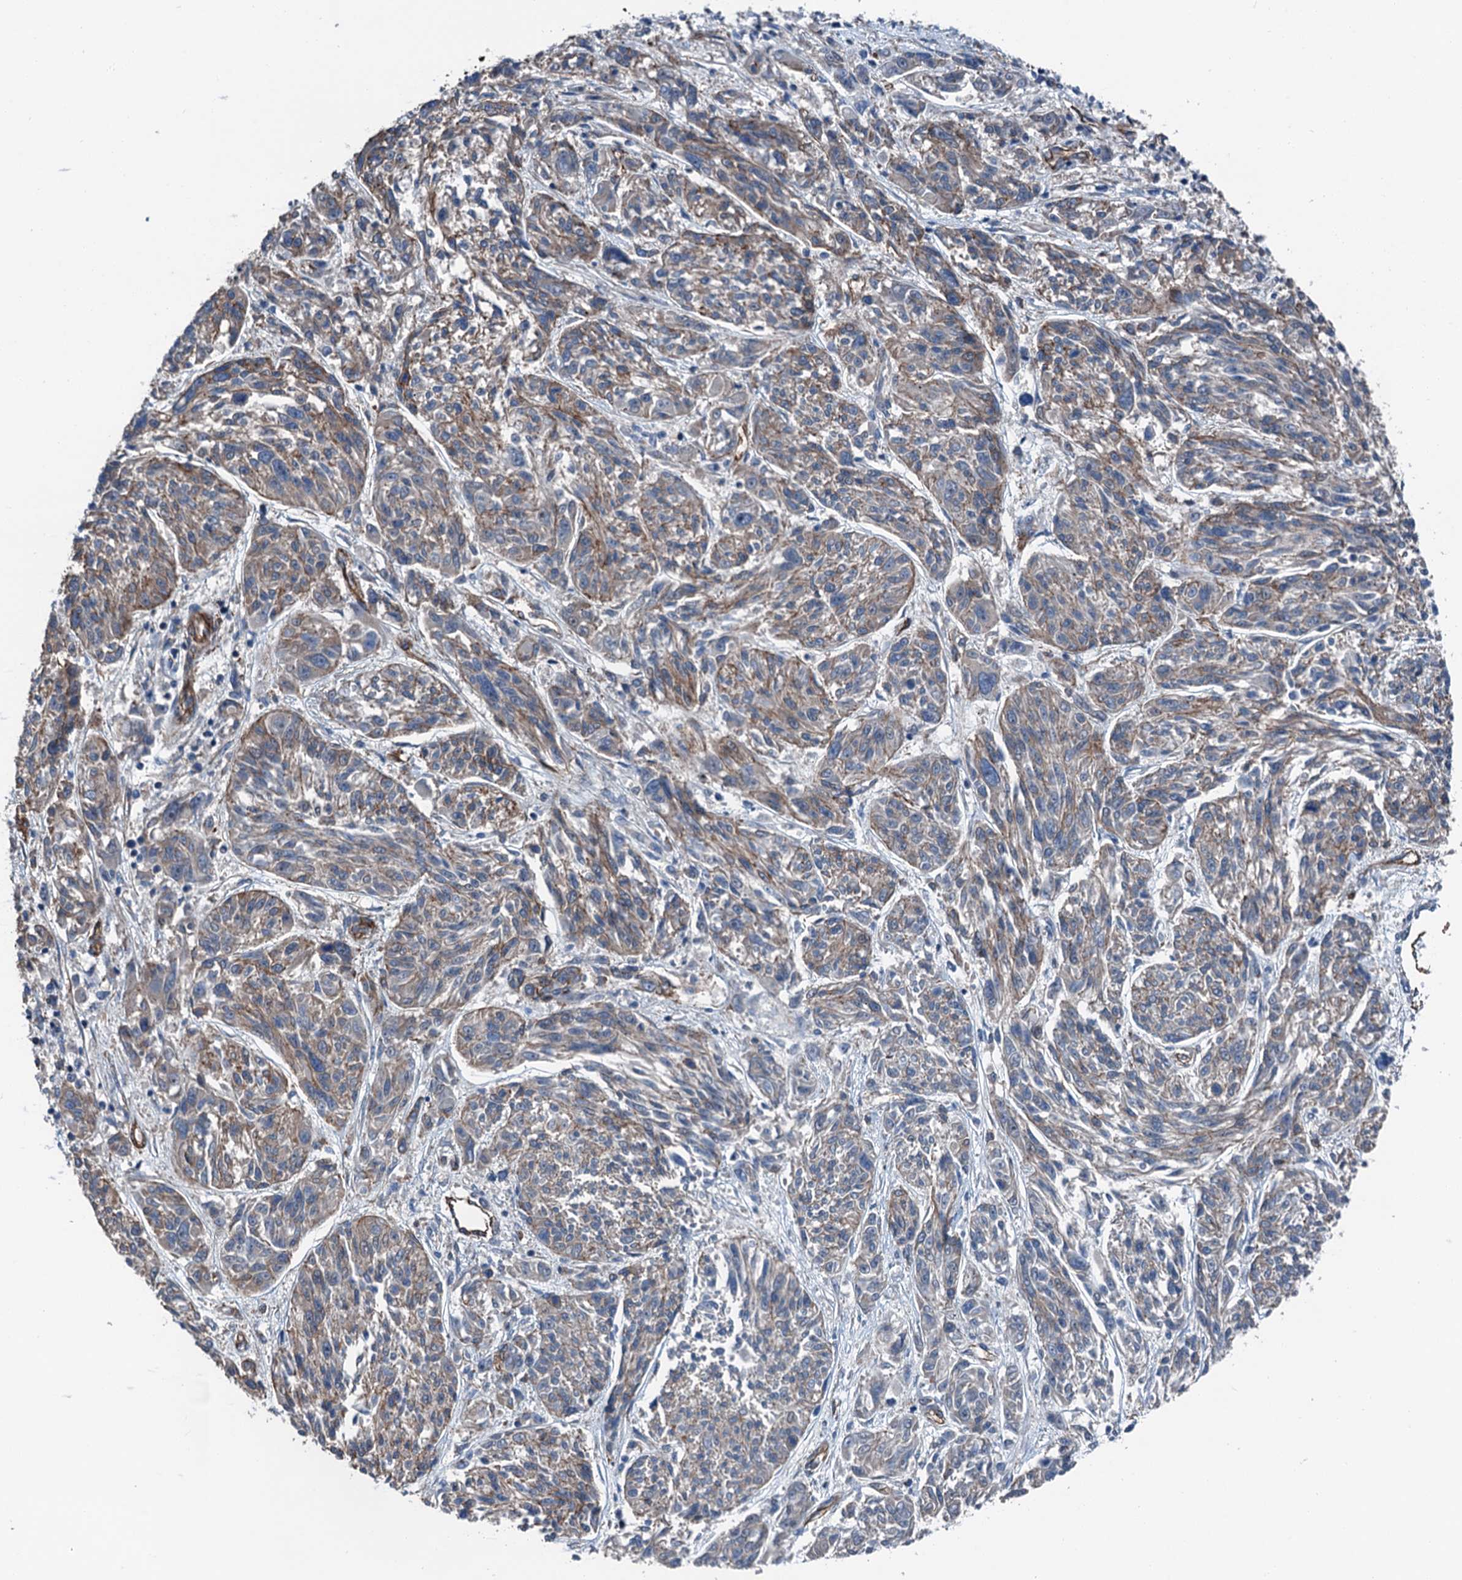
{"staining": {"intensity": "weak", "quantity": "25%-75%", "location": "cytoplasmic/membranous"}, "tissue": "melanoma", "cell_type": "Tumor cells", "image_type": "cancer", "snomed": [{"axis": "morphology", "description": "Malignant melanoma, NOS"}, {"axis": "topography", "description": "Skin"}], "caption": "Immunohistochemistry image of neoplastic tissue: human melanoma stained using IHC shows low levels of weak protein expression localized specifically in the cytoplasmic/membranous of tumor cells, appearing as a cytoplasmic/membranous brown color.", "gene": "NMRAL1", "patient": {"sex": "male", "age": 53}}